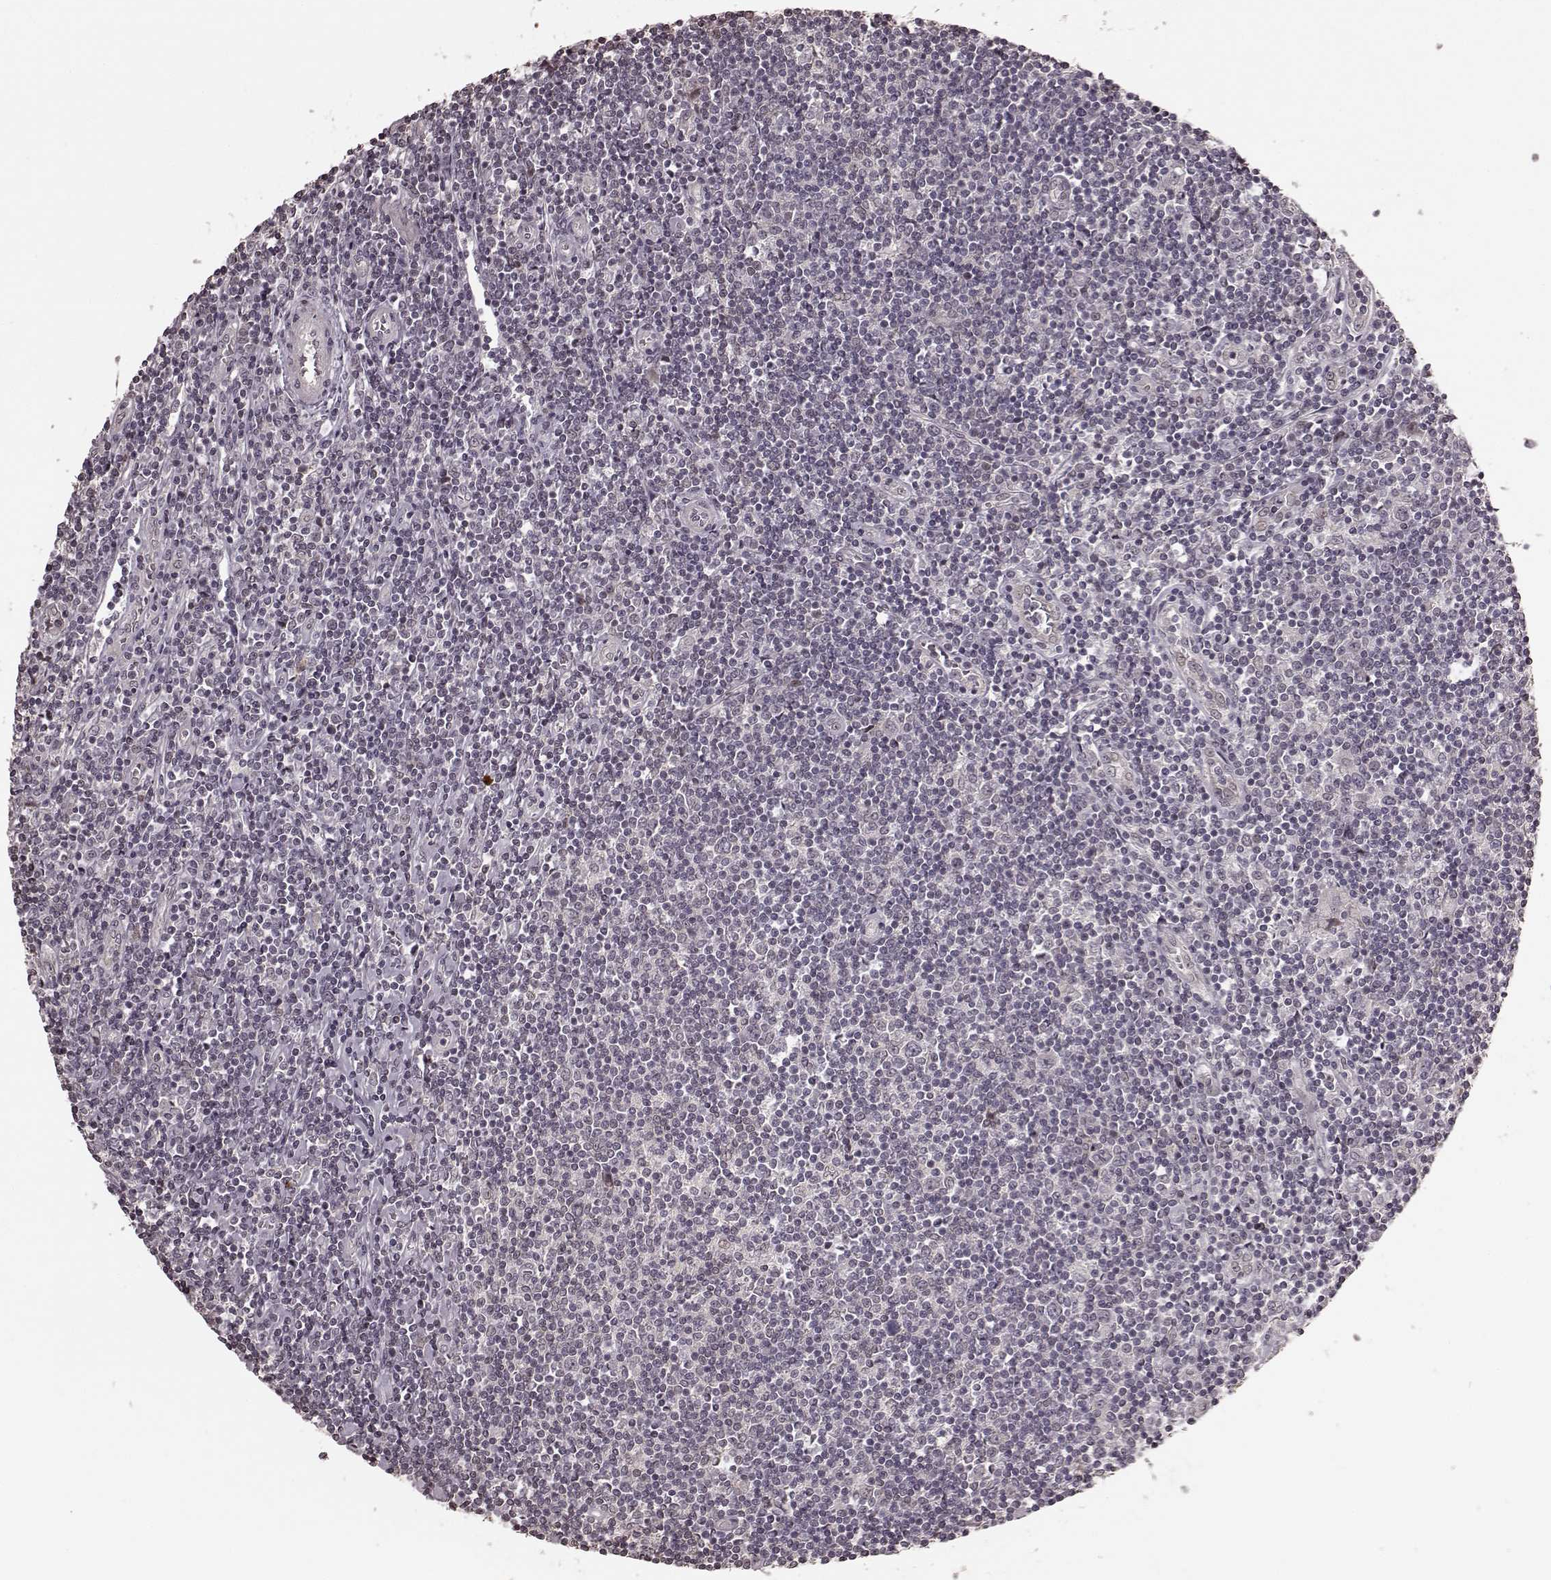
{"staining": {"intensity": "negative", "quantity": "none", "location": "none"}, "tissue": "lymphoma", "cell_type": "Tumor cells", "image_type": "cancer", "snomed": [{"axis": "morphology", "description": "Hodgkin's disease, NOS"}, {"axis": "topography", "description": "Lymph node"}], "caption": "Immunohistochemical staining of Hodgkin's disease shows no significant positivity in tumor cells.", "gene": "PLCB4", "patient": {"sex": "male", "age": 40}}